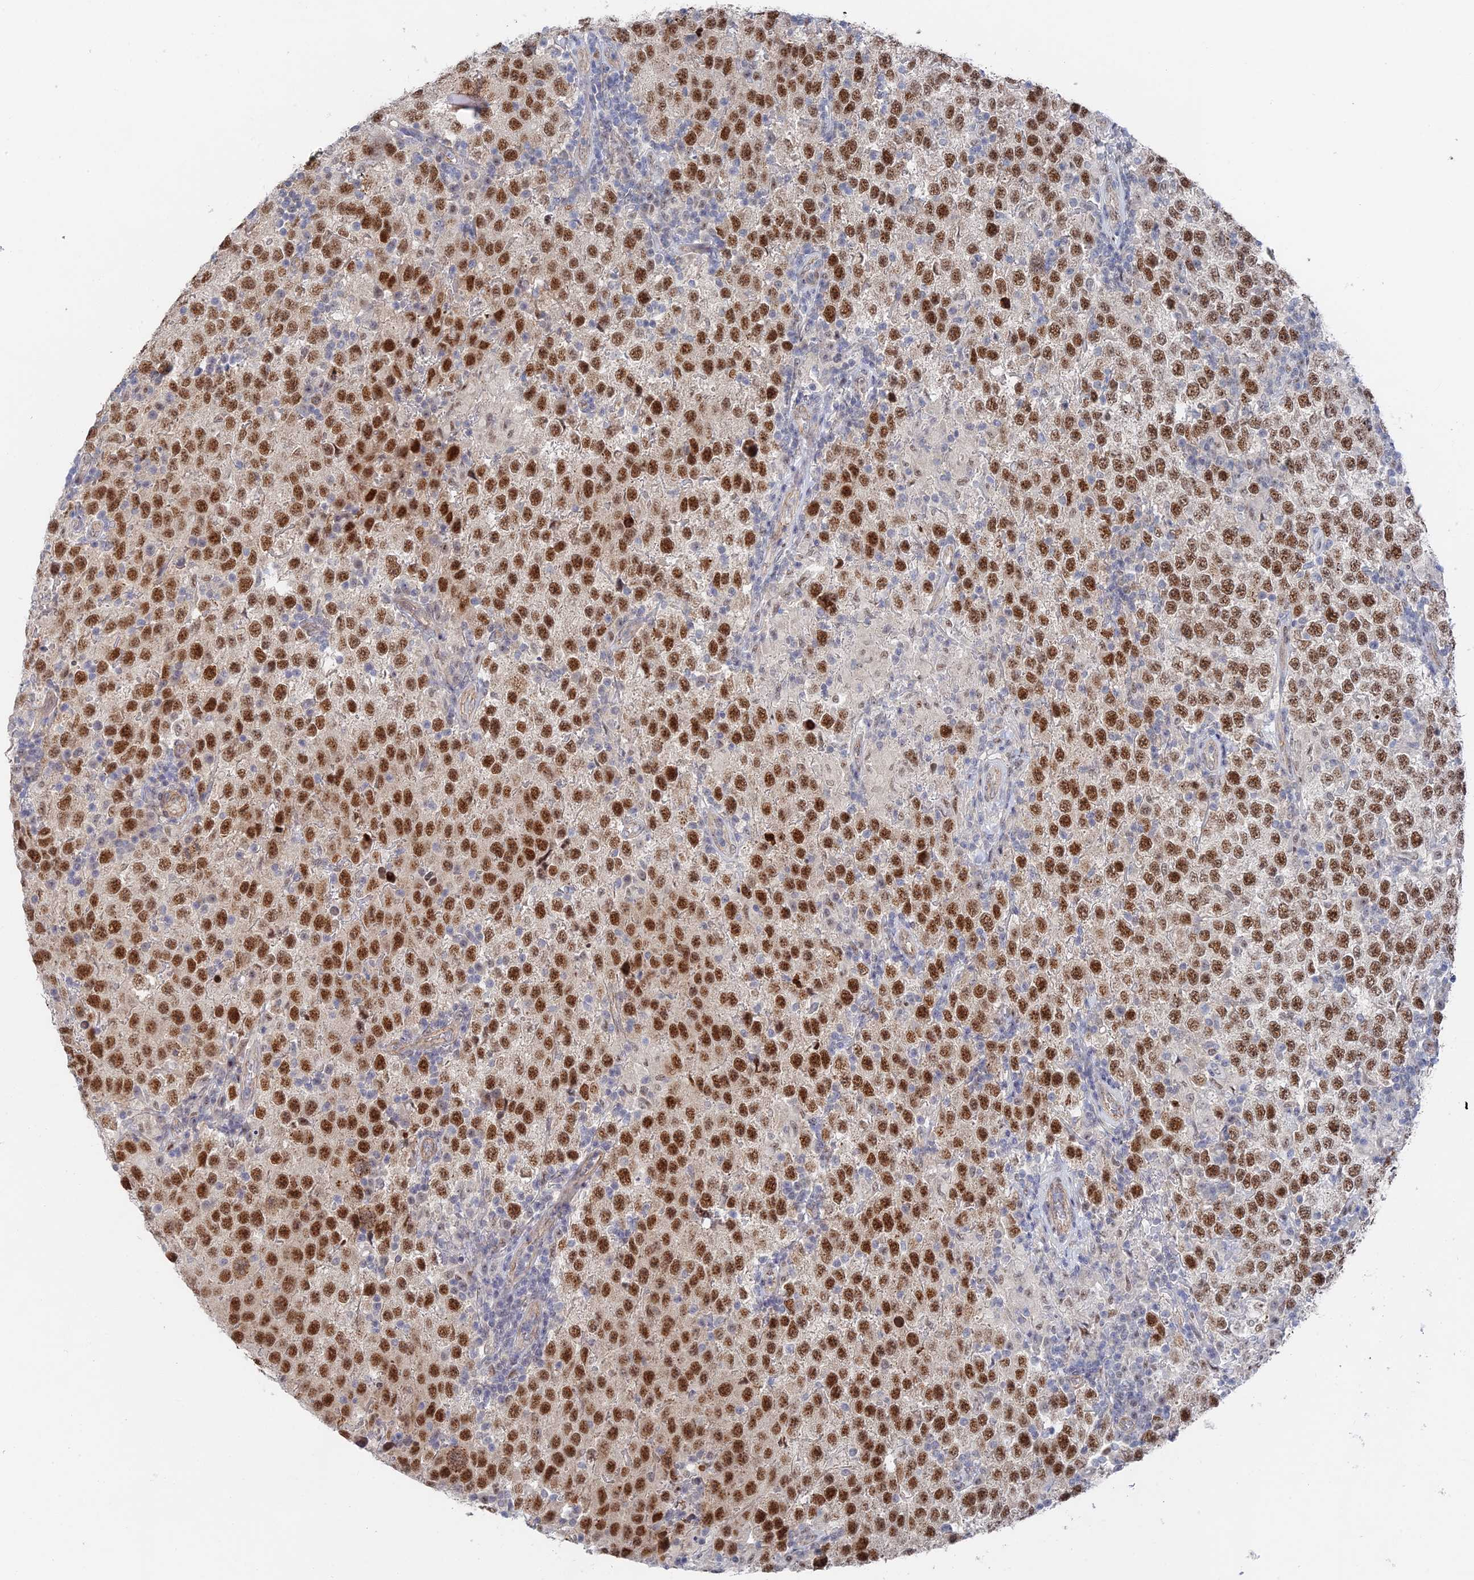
{"staining": {"intensity": "strong", "quantity": ">75%", "location": "nuclear"}, "tissue": "testis cancer", "cell_type": "Tumor cells", "image_type": "cancer", "snomed": [{"axis": "morphology", "description": "Seminoma, NOS"}, {"axis": "morphology", "description": "Carcinoma, Embryonal, NOS"}, {"axis": "topography", "description": "Testis"}], "caption": "This image displays testis seminoma stained with IHC to label a protein in brown. The nuclear of tumor cells show strong positivity for the protein. Nuclei are counter-stained blue.", "gene": "CFAP92", "patient": {"sex": "male", "age": 41}}